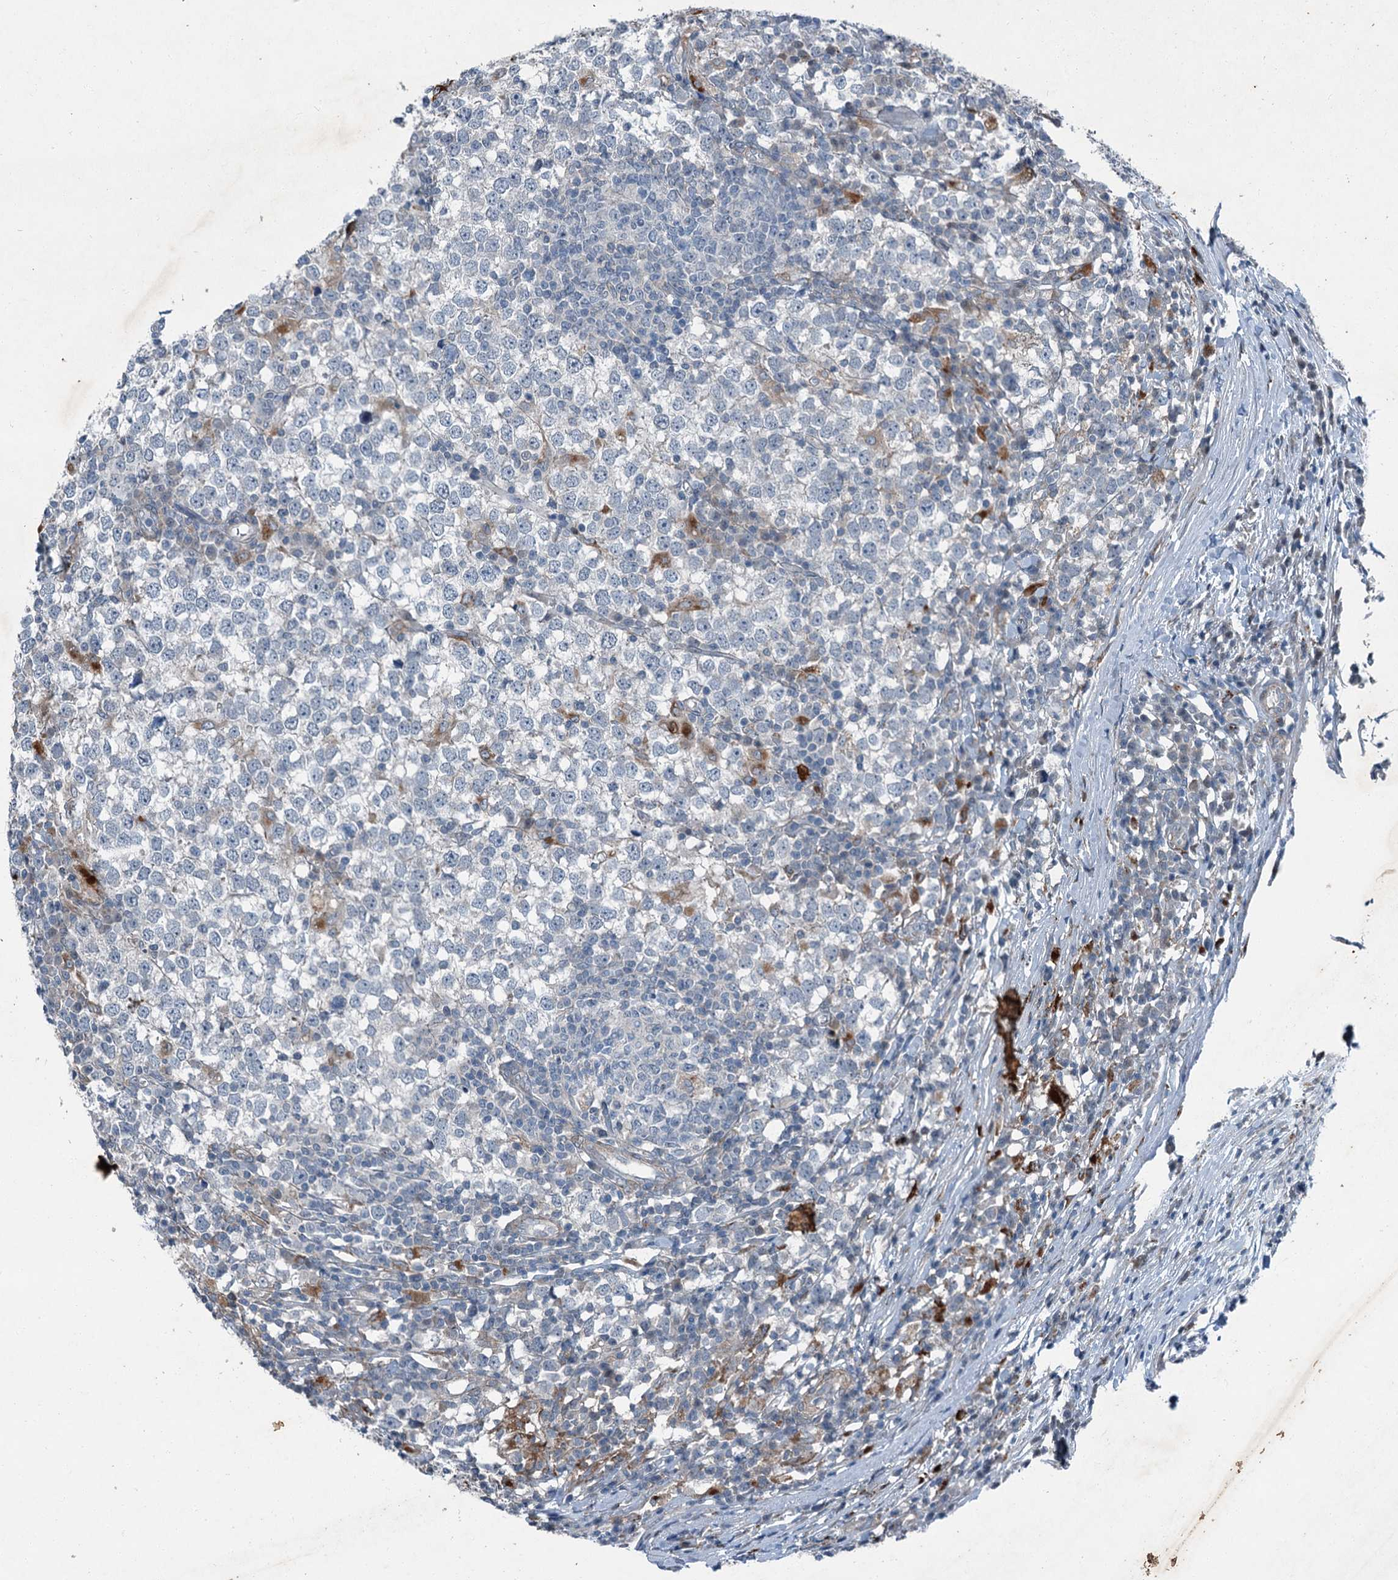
{"staining": {"intensity": "negative", "quantity": "none", "location": "none"}, "tissue": "testis cancer", "cell_type": "Tumor cells", "image_type": "cancer", "snomed": [{"axis": "morphology", "description": "Seminoma, NOS"}, {"axis": "topography", "description": "Testis"}], "caption": "Photomicrograph shows no significant protein staining in tumor cells of testis seminoma.", "gene": "AXL", "patient": {"sex": "male", "age": 65}}